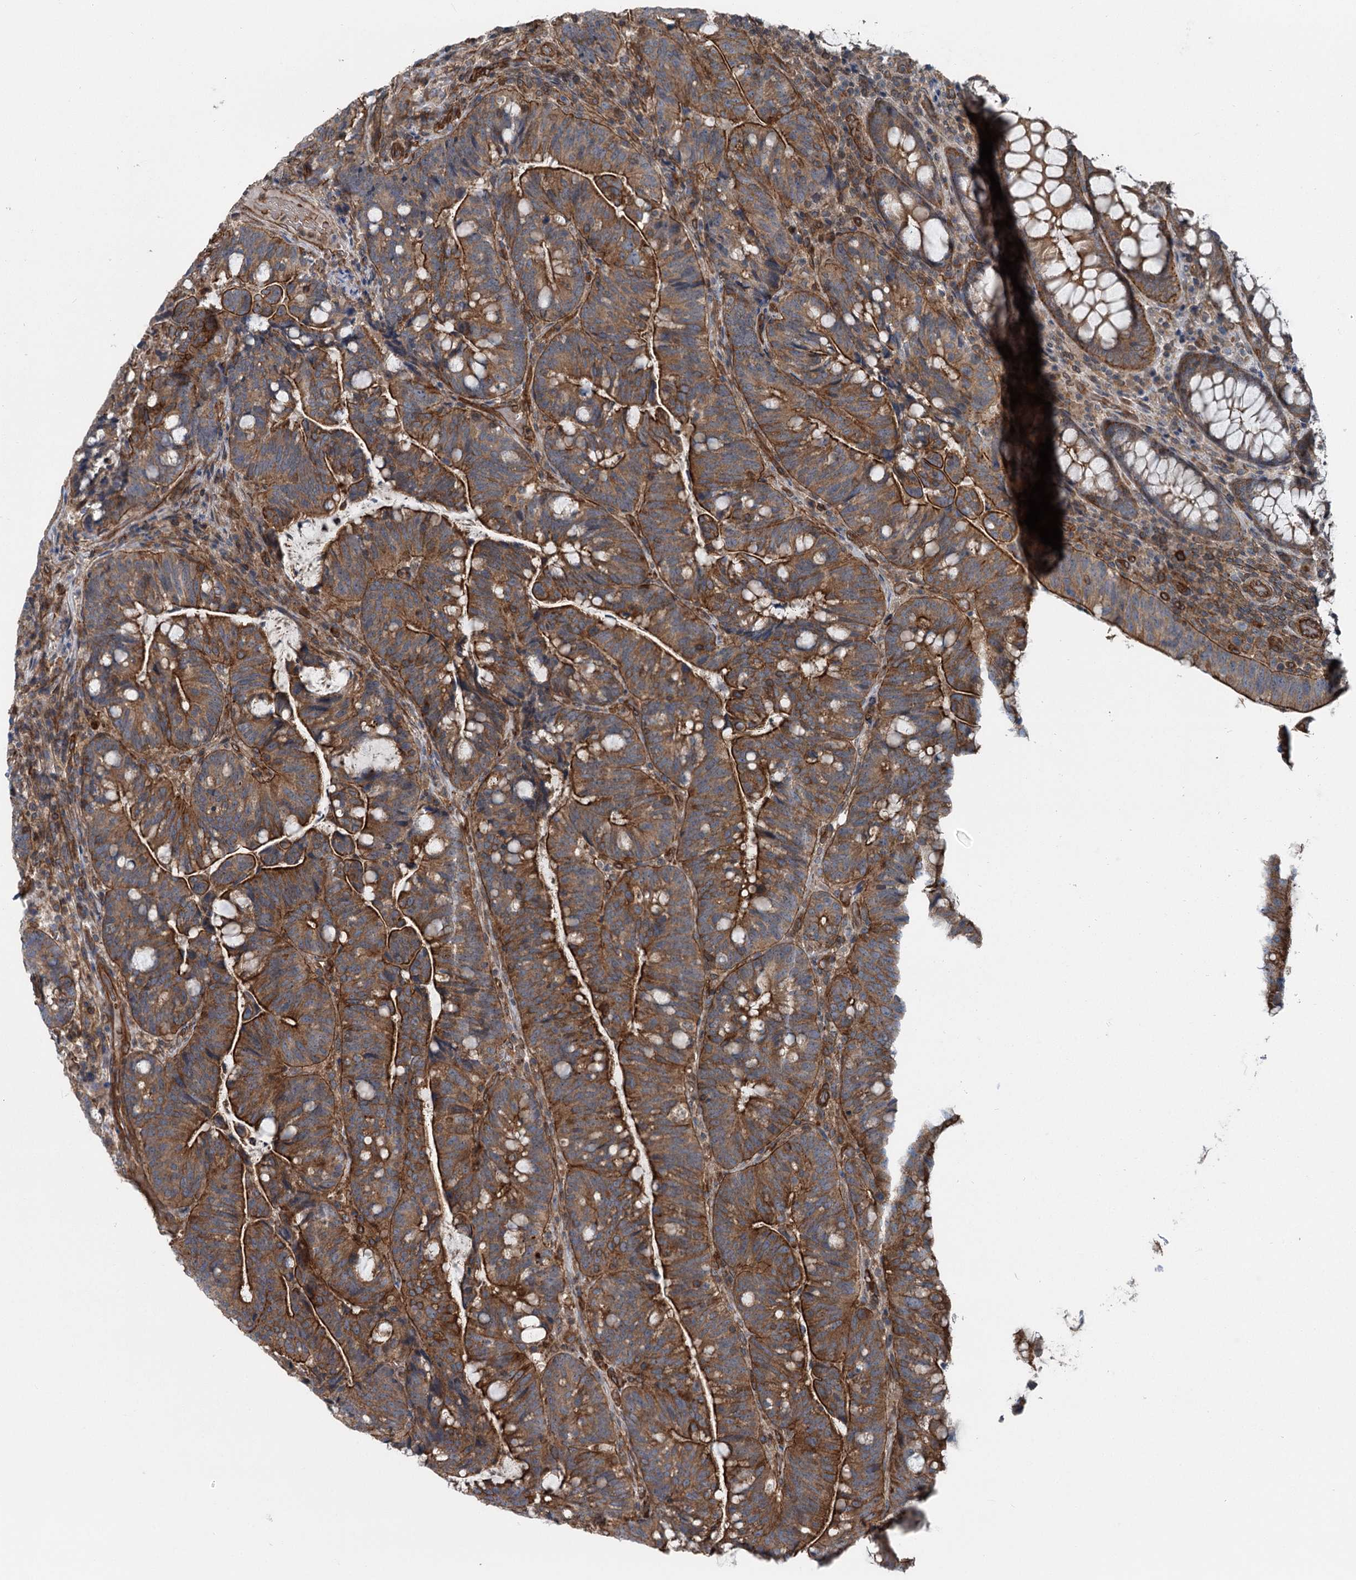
{"staining": {"intensity": "strong", "quantity": ">75%", "location": "cytoplasmic/membranous"}, "tissue": "colorectal cancer", "cell_type": "Tumor cells", "image_type": "cancer", "snomed": [{"axis": "morphology", "description": "Normal tissue, NOS"}, {"axis": "morphology", "description": "Adenocarcinoma, NOS"}, {"axis": "topography", "description": "Colon"}], "caption": "IHC micrograph of human adenocarcinoma (colorectal) stained for a protein (brown), which exhibits high levels of strong cytoplasmic/membranous positivity in approximately >75% of tumor cells.", "gene": "IQSEC1", "patient": {"sex": "female", "age": 66}}